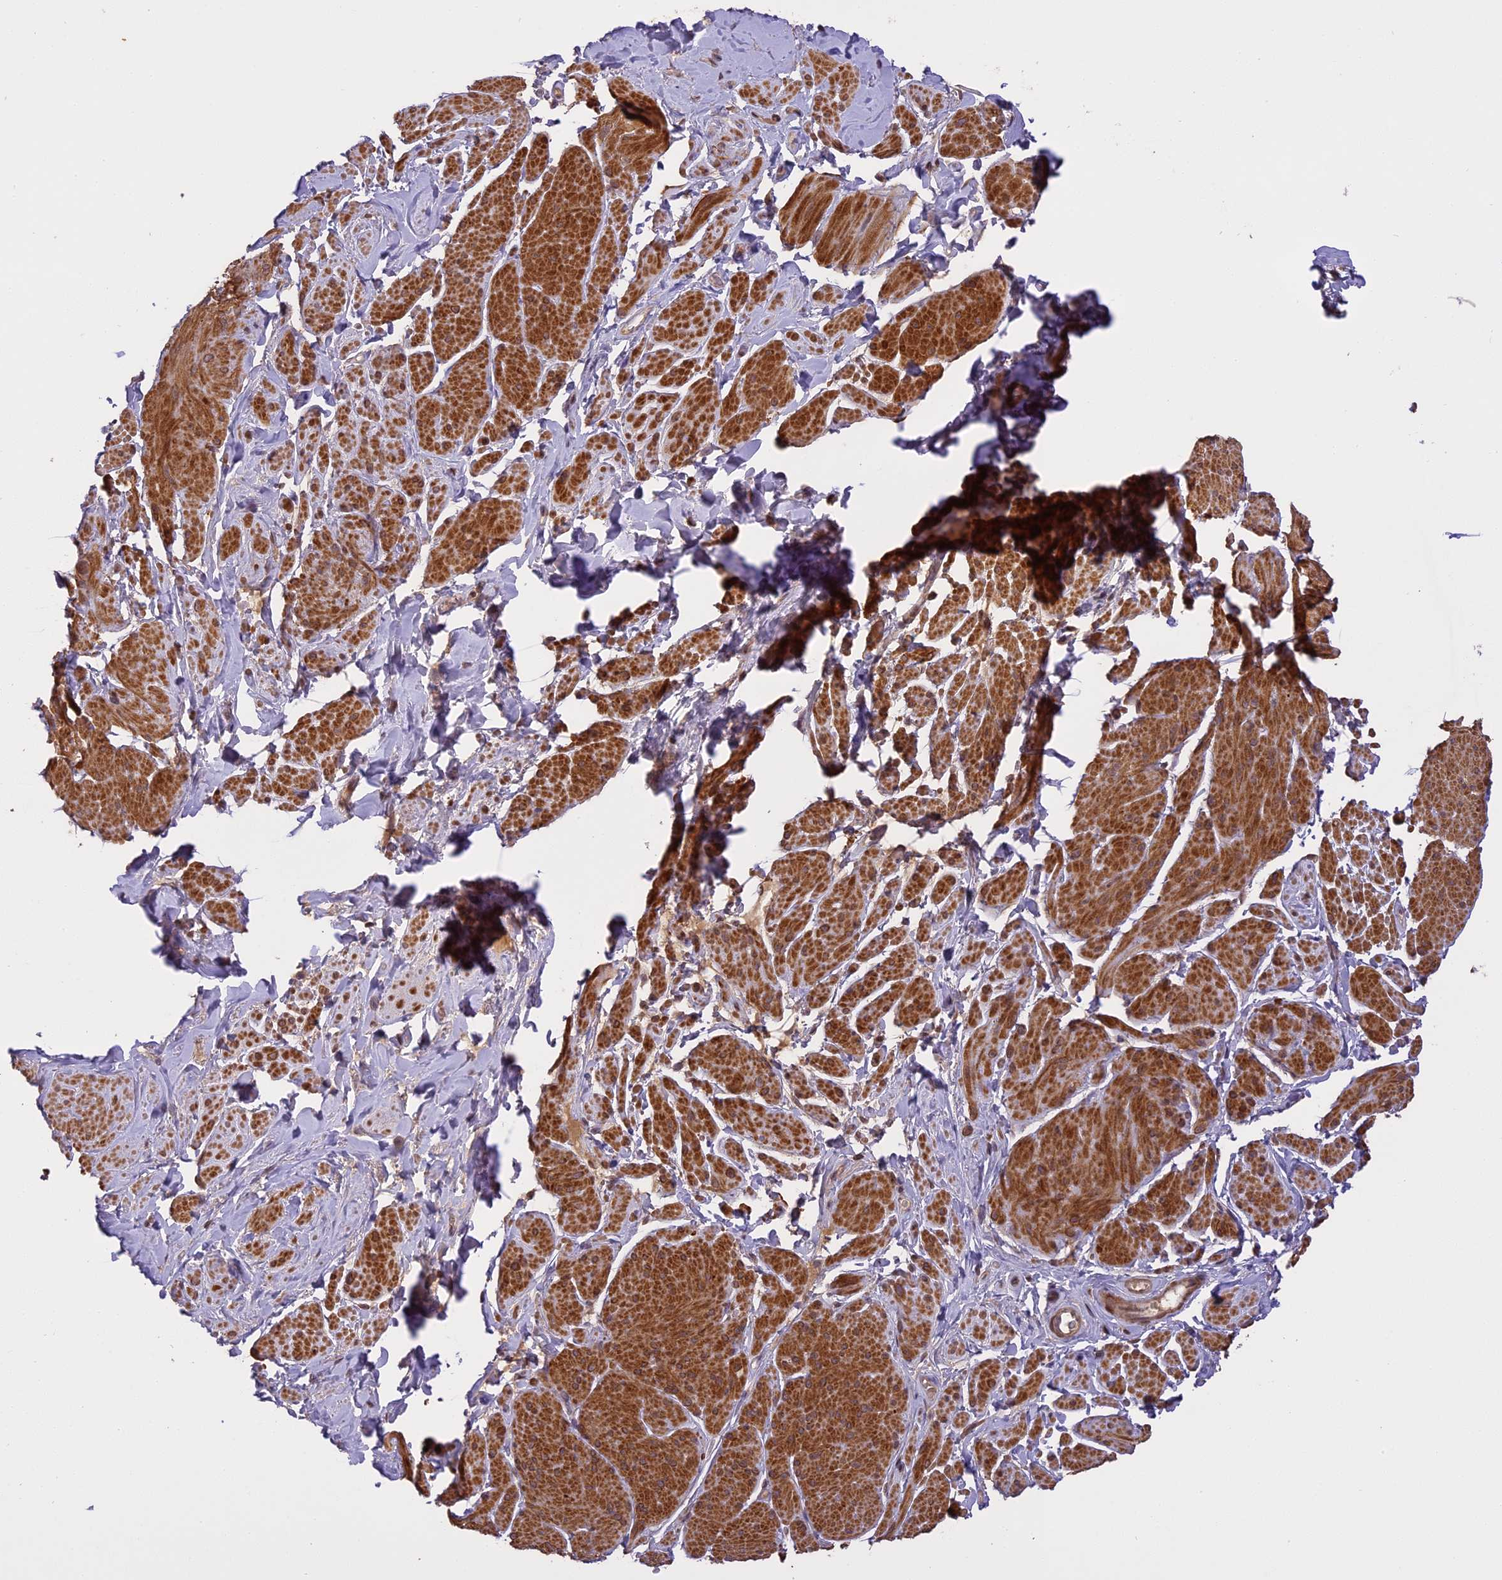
{"staining": {"intensity": "strong", "quantity": "25%-75%", "location": "cytoplasmic/membranous,nuclear"}, "tissue": "smooth muscle", "cell_type": "Smooth muscle cells", "image_type": "normal", "snomed": [{"axis": "morphology", "description": "Normal tissue, NOS"}, {"axis": "topography", "description": "Smooth muscle"}, {"axis": "topography", "description": "Peripheral nerve tissue"}], "caption": "A micrograph of human smooth muscle stained for a protein exhibits strong cytoplasmic/membranous,nuclear brown staining in smooth muscle cells. The protein of interest is shown in brown color, while the nuclei are stained blue.", "gene": "PRELID2", "patient": {"sex": "male", "age": 69}}